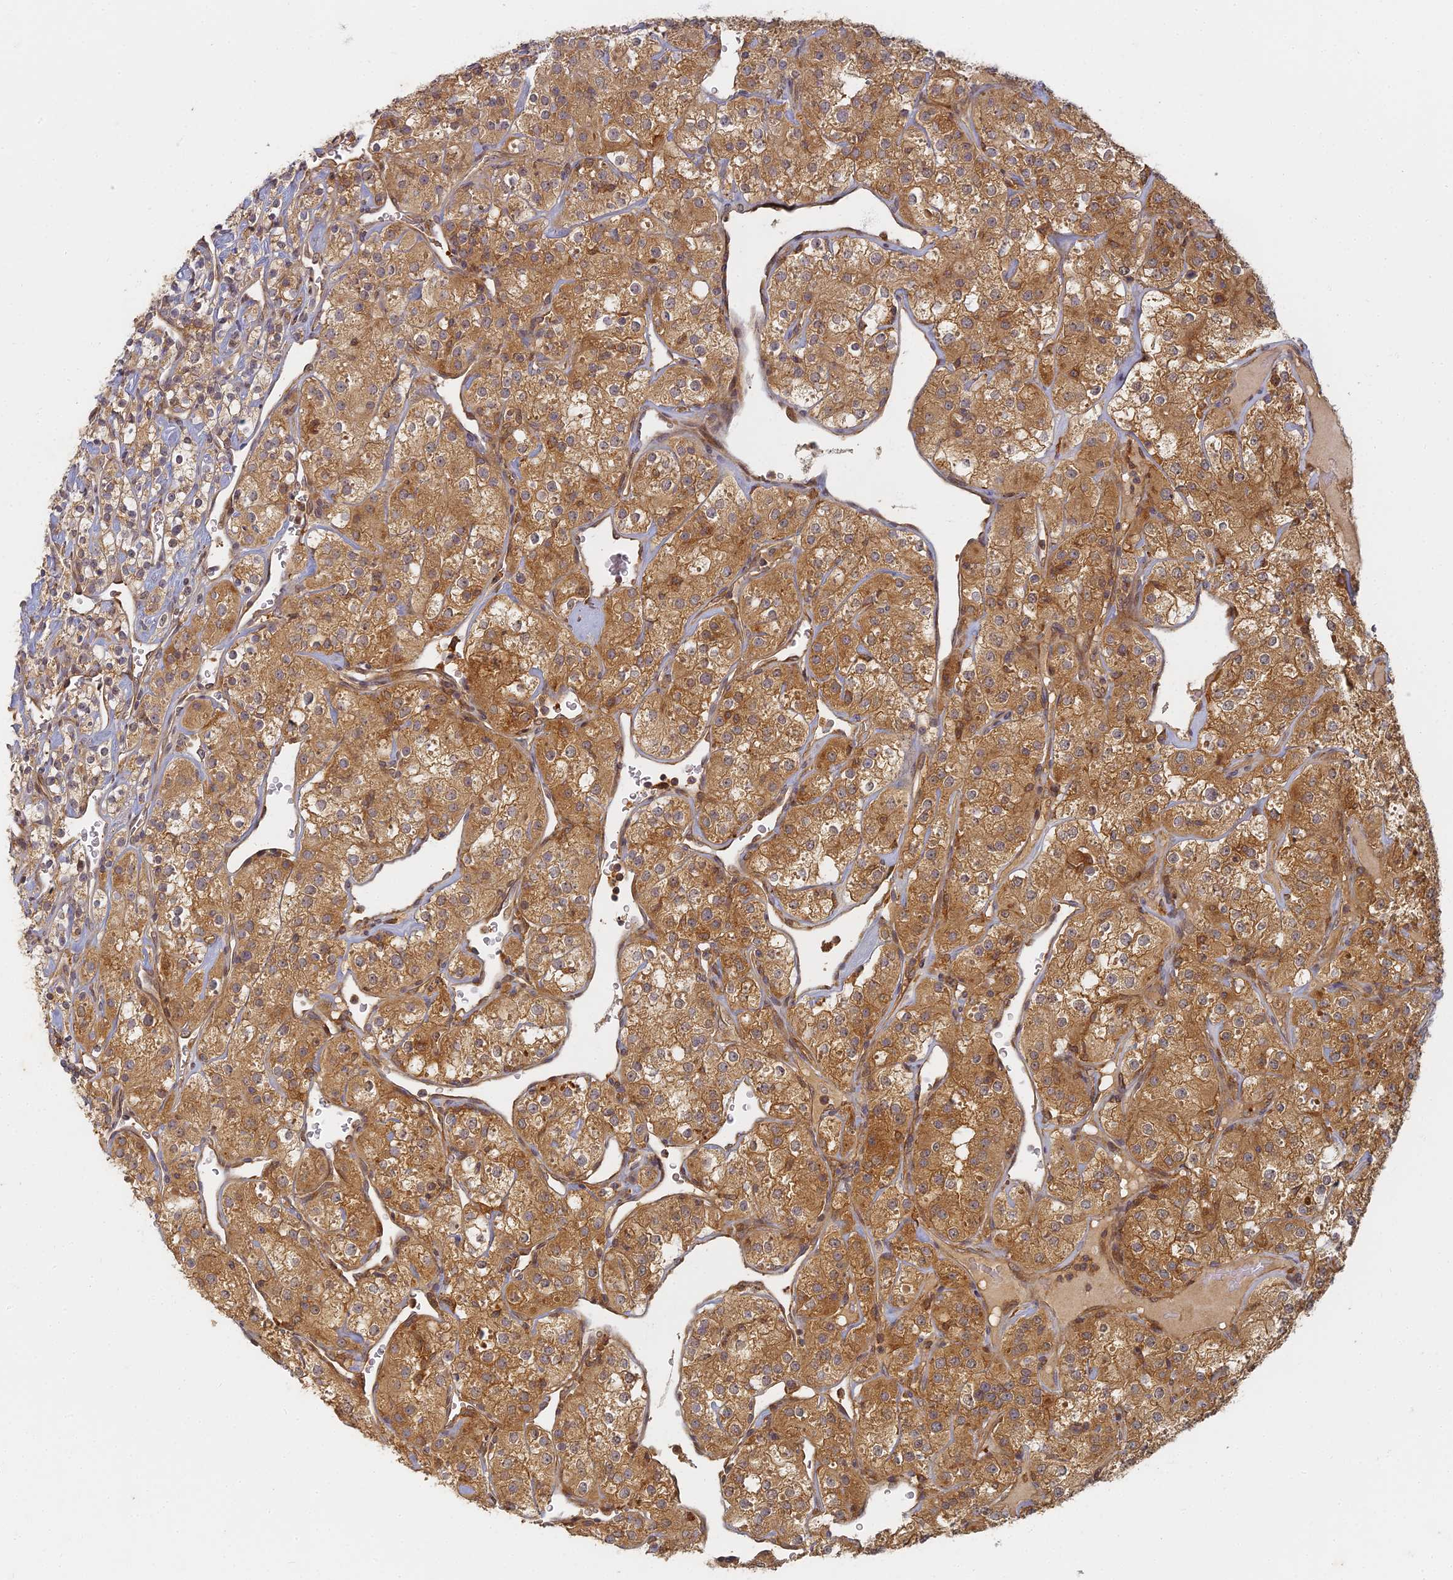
{"staining": {"intensity": "moderate", "quantity": ">75%", "location": "cytoplasmic/membranous"}, "tissue": "renal cancer", "cell_type": "Tumor cells", "image_type": "cancer", "snomed": [{"axis": "morphology", "description": "Adenocarcinoma, NOS"}, {"axis": "topography", "description": "Kidney"}], "caption": "Immunohistochemical staining of adenocarcinoma (renal) reveals medium levels of moderate cytoplasmic/membranous protein staining in approximately >75% of tumor cells. (DAB (3,3'-diaminobenzidine) IHC, brown staining for protein, blue staining for nuclei).", "gene": "INO80D", "patient": {"sex": "male", "age": 77}}